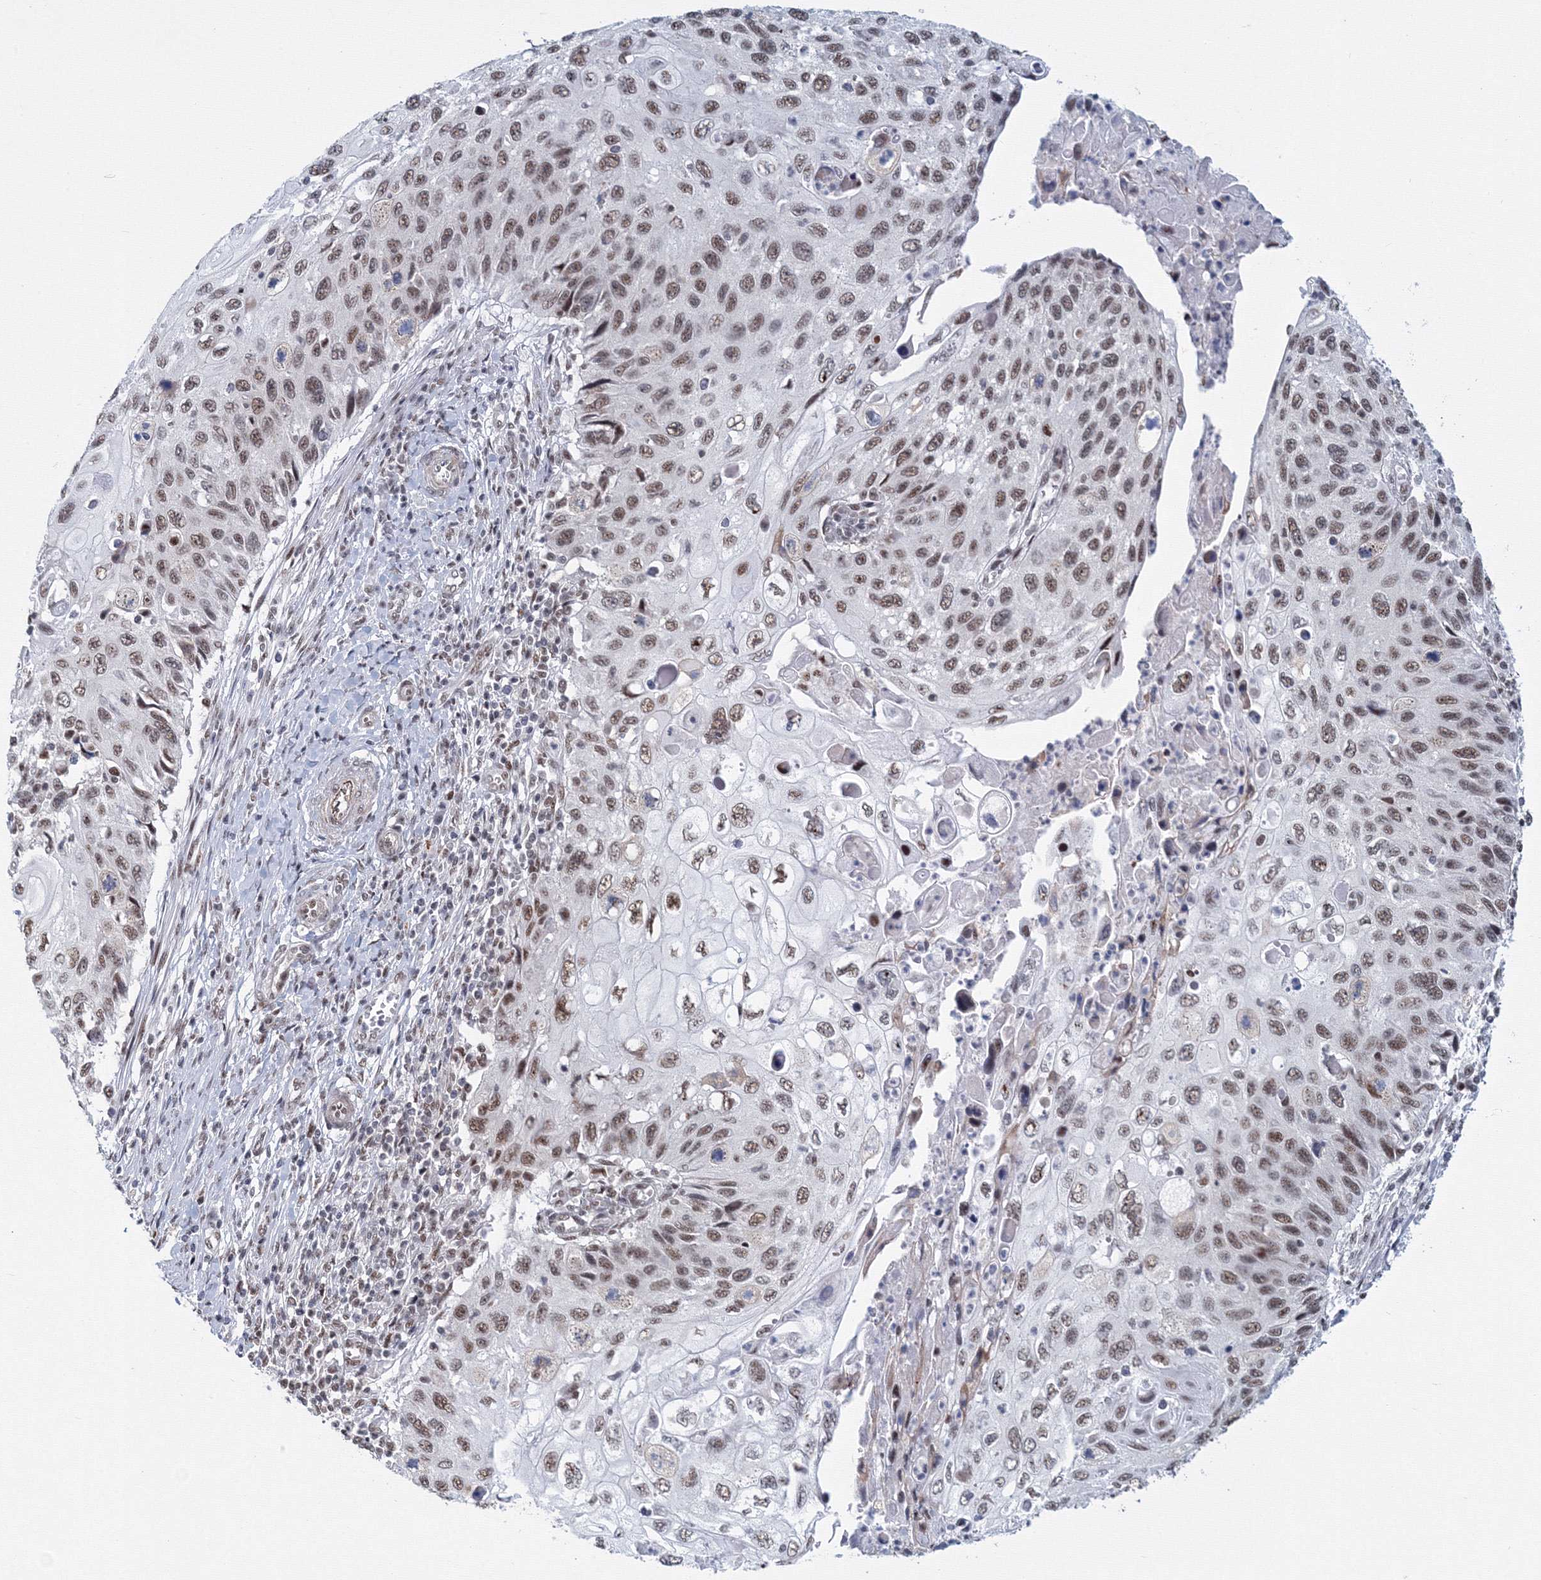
{"staining": {"intensity": "moderate", "quantity": ">75%", "location": "nuclear"}, "tissue": "cervical cancer", "cell_type": "Tumor cells", "image_type": "cancer", "snomed": [{"axis": "morphology", "description": "Squamous cell carcinoma, NOS"}, {"axis": "topography", "description": "Cervix"}], "caption": "Cervical cancer (squamous cell carcinoma) tissue demonstrates moderate nuclear expression in approximately >75% of tumor cells, visualized by immunohistochemistry. (IHC, brightfield microscopy, high magnification).", "gene": "SF3B6", "patient": {"sex": "female", "age": 70}}